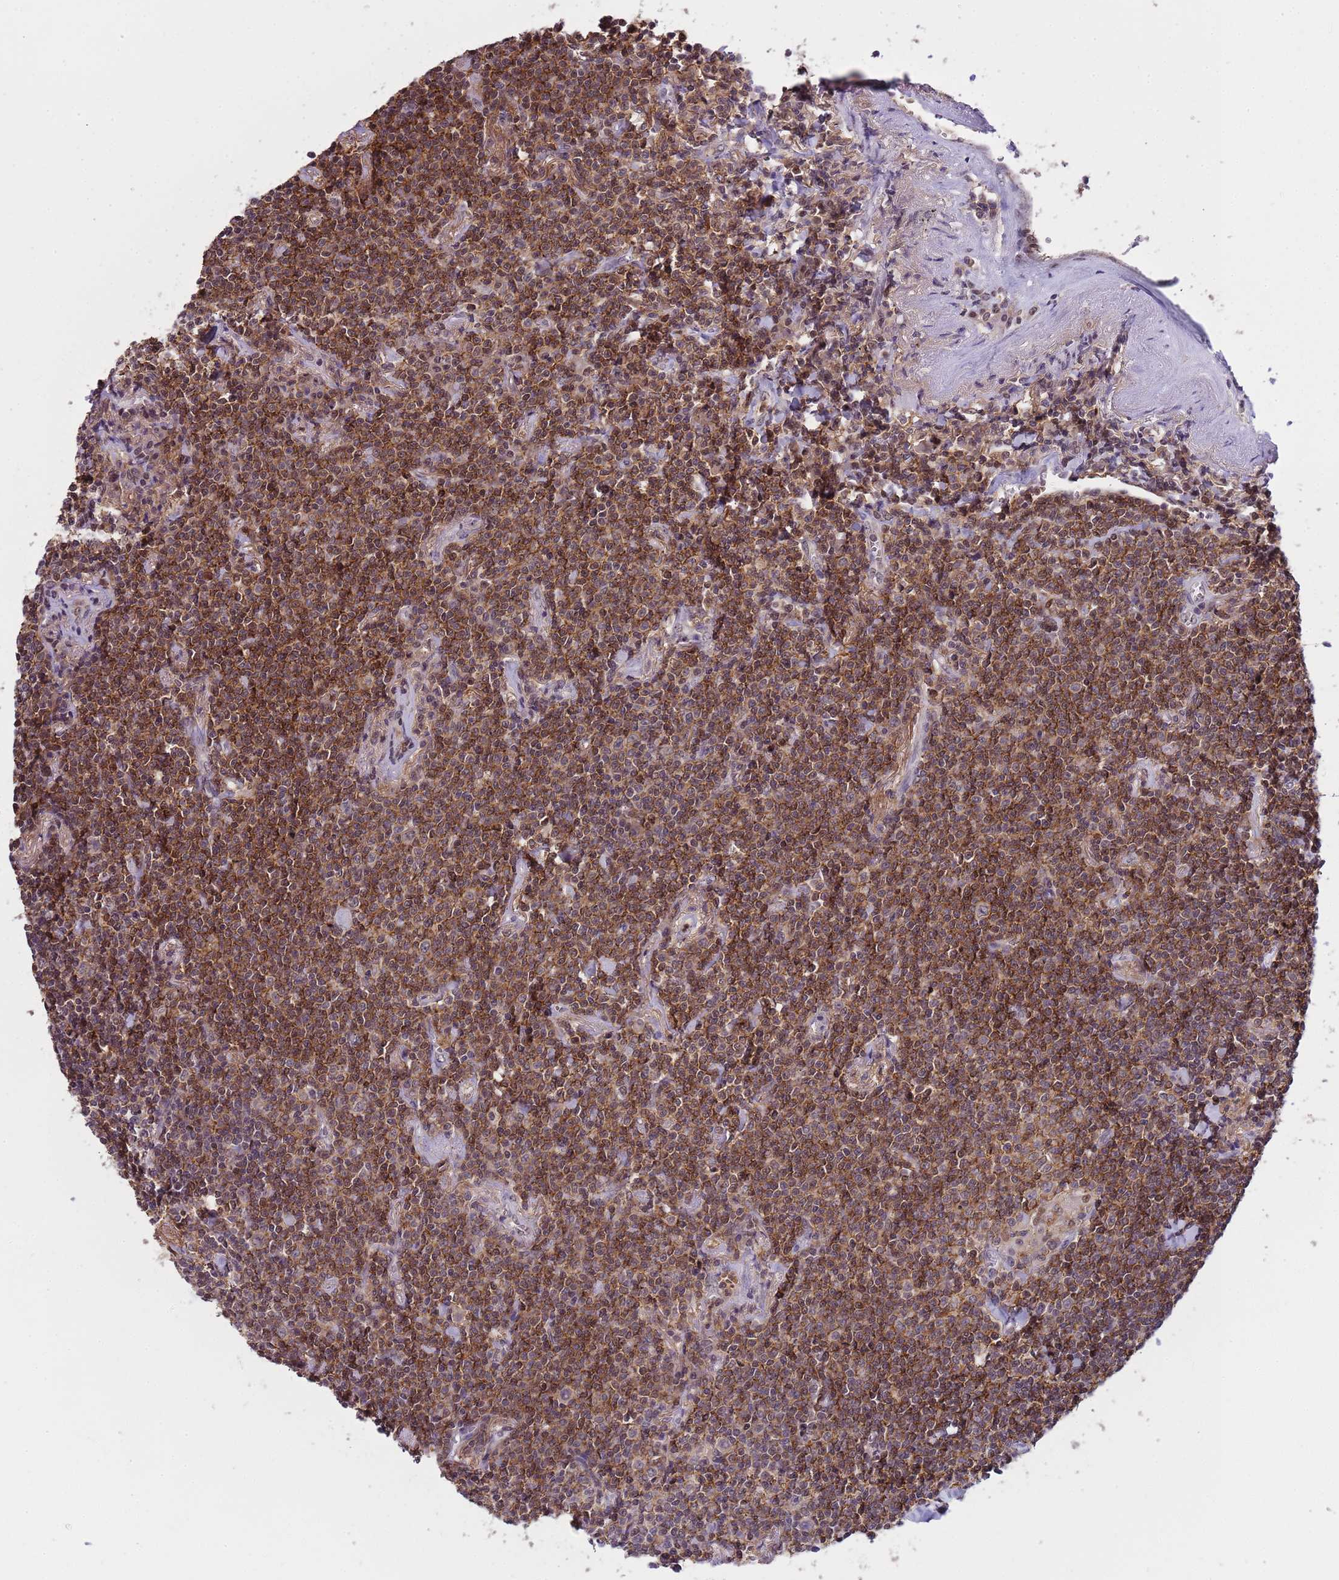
{"staining": {"intensity": "moderate", "quantity": ">75%", "location": "cytoplasmic/membranous,nuclear"}, "tissue": "lymphoma", "cell_type": "Tumor cells", "image_type": "cancer", "snomed": [{"axis": "morphology", "description": "Malignant lymphoma, non-Hodgkin's type, Low grade"}, {"axis": "topography", "description": "Lung"}], "caption": "A micrograph of human lymphoma stained for a protein shows moderate cytoplasmic/membranous and nuclear brown staining in tumor cells. The staining was performed using DAB (3,3'-diaminobenzidine) to visualize the protein expression in brown, while the nuclei were stained in blue with hematoxylin (Magnification: 20x).", "gene": "CD53", "patient": {"sex": "female", "age": 71}}